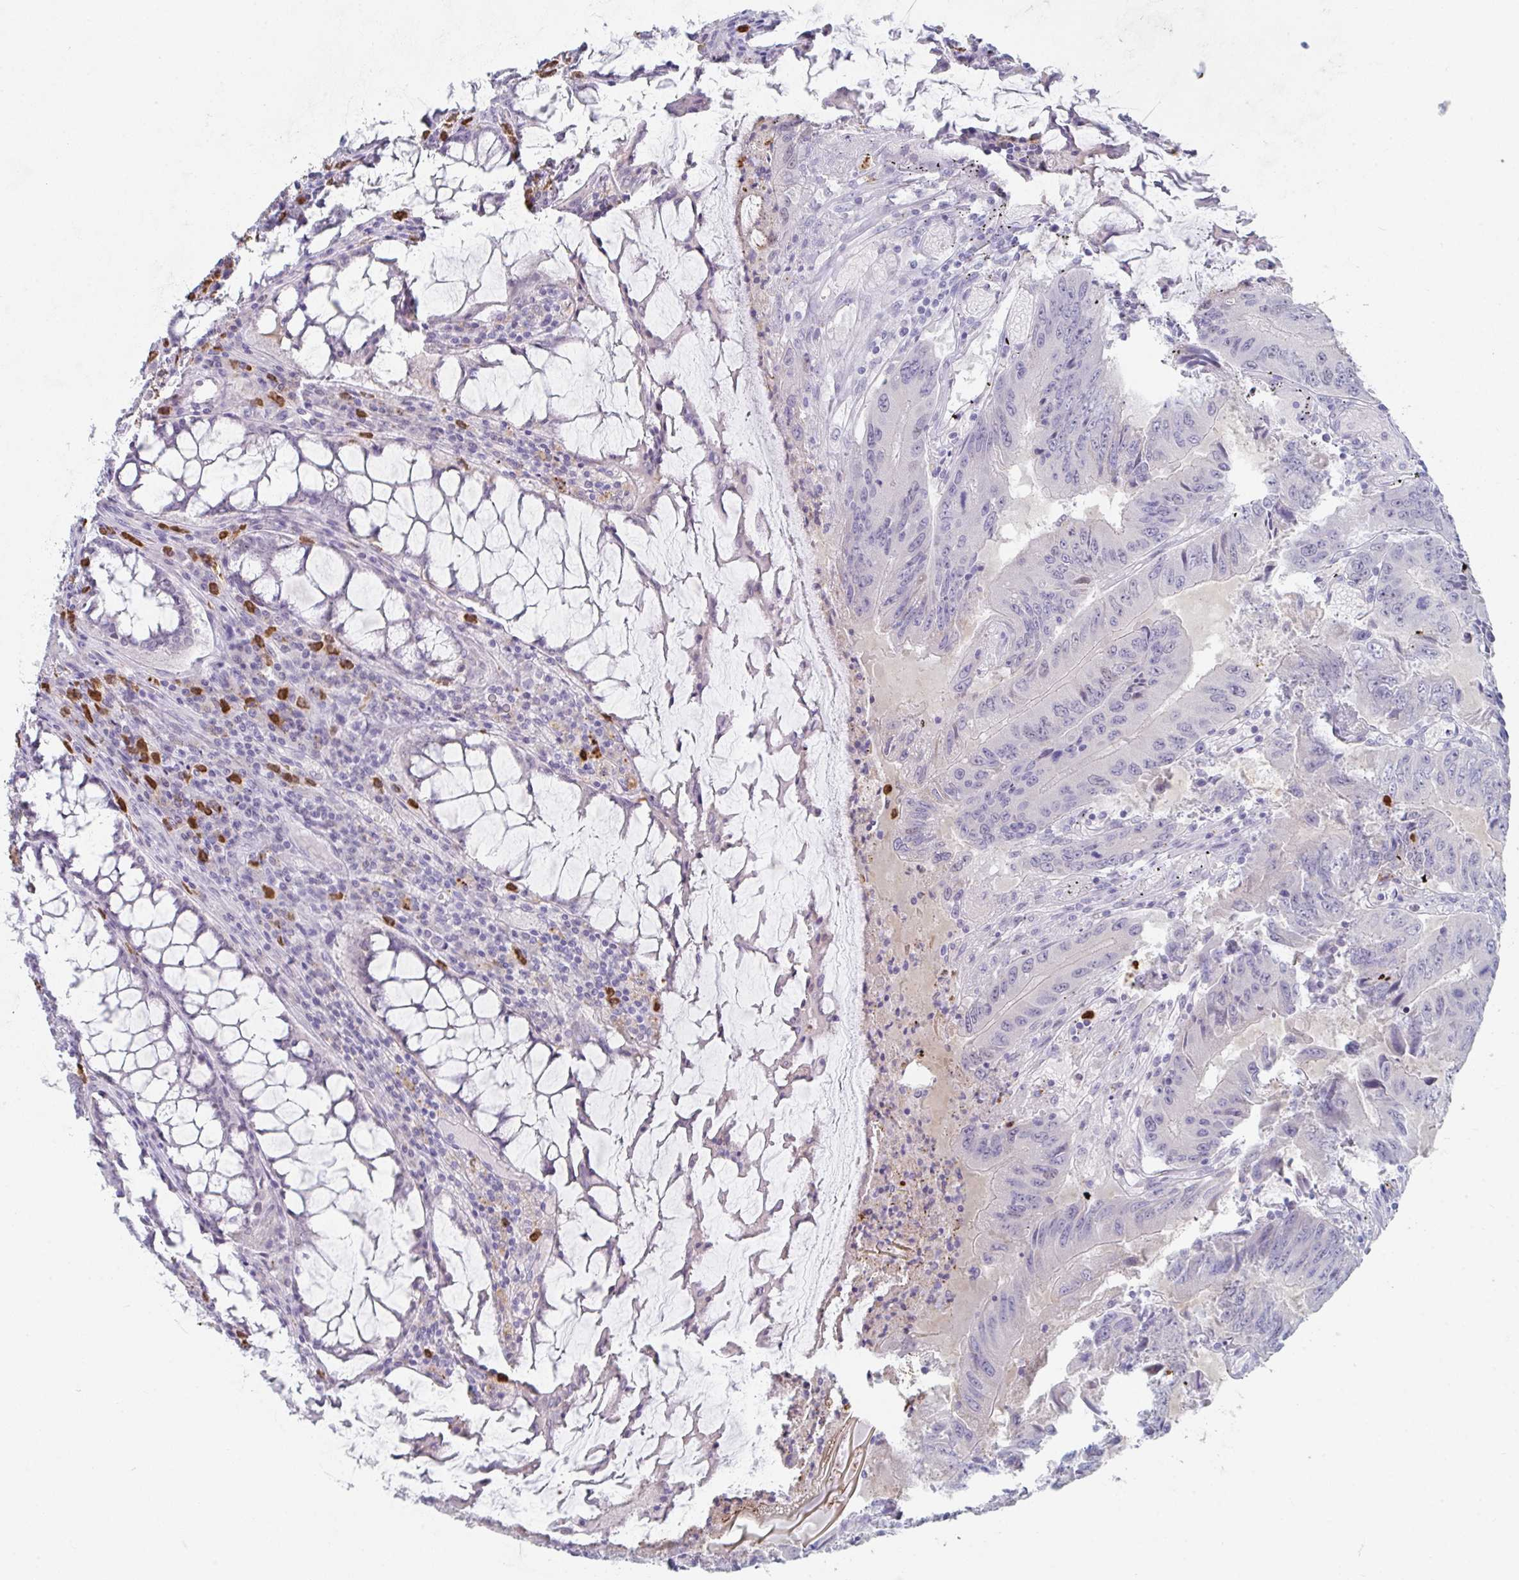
{"staining": {"intensity": "negative", "quantity": "none", "location": "none"}, "tissue": "colorectal cancer", "cell_type": "Tumor cells", "image_type": "cancer", "snomed": [{"axis": "morphology", "description": "Adenocarcinoma, NOS"}, {"axis": "topography", "description": "Colon"}], "caption": "This is a histopathology image of immunohistochemistry staining of colorectal cancer, which shows no staining in tumor cells.", "gene": "RUBCN", "patient": {"sex": "male", "age": 53}}